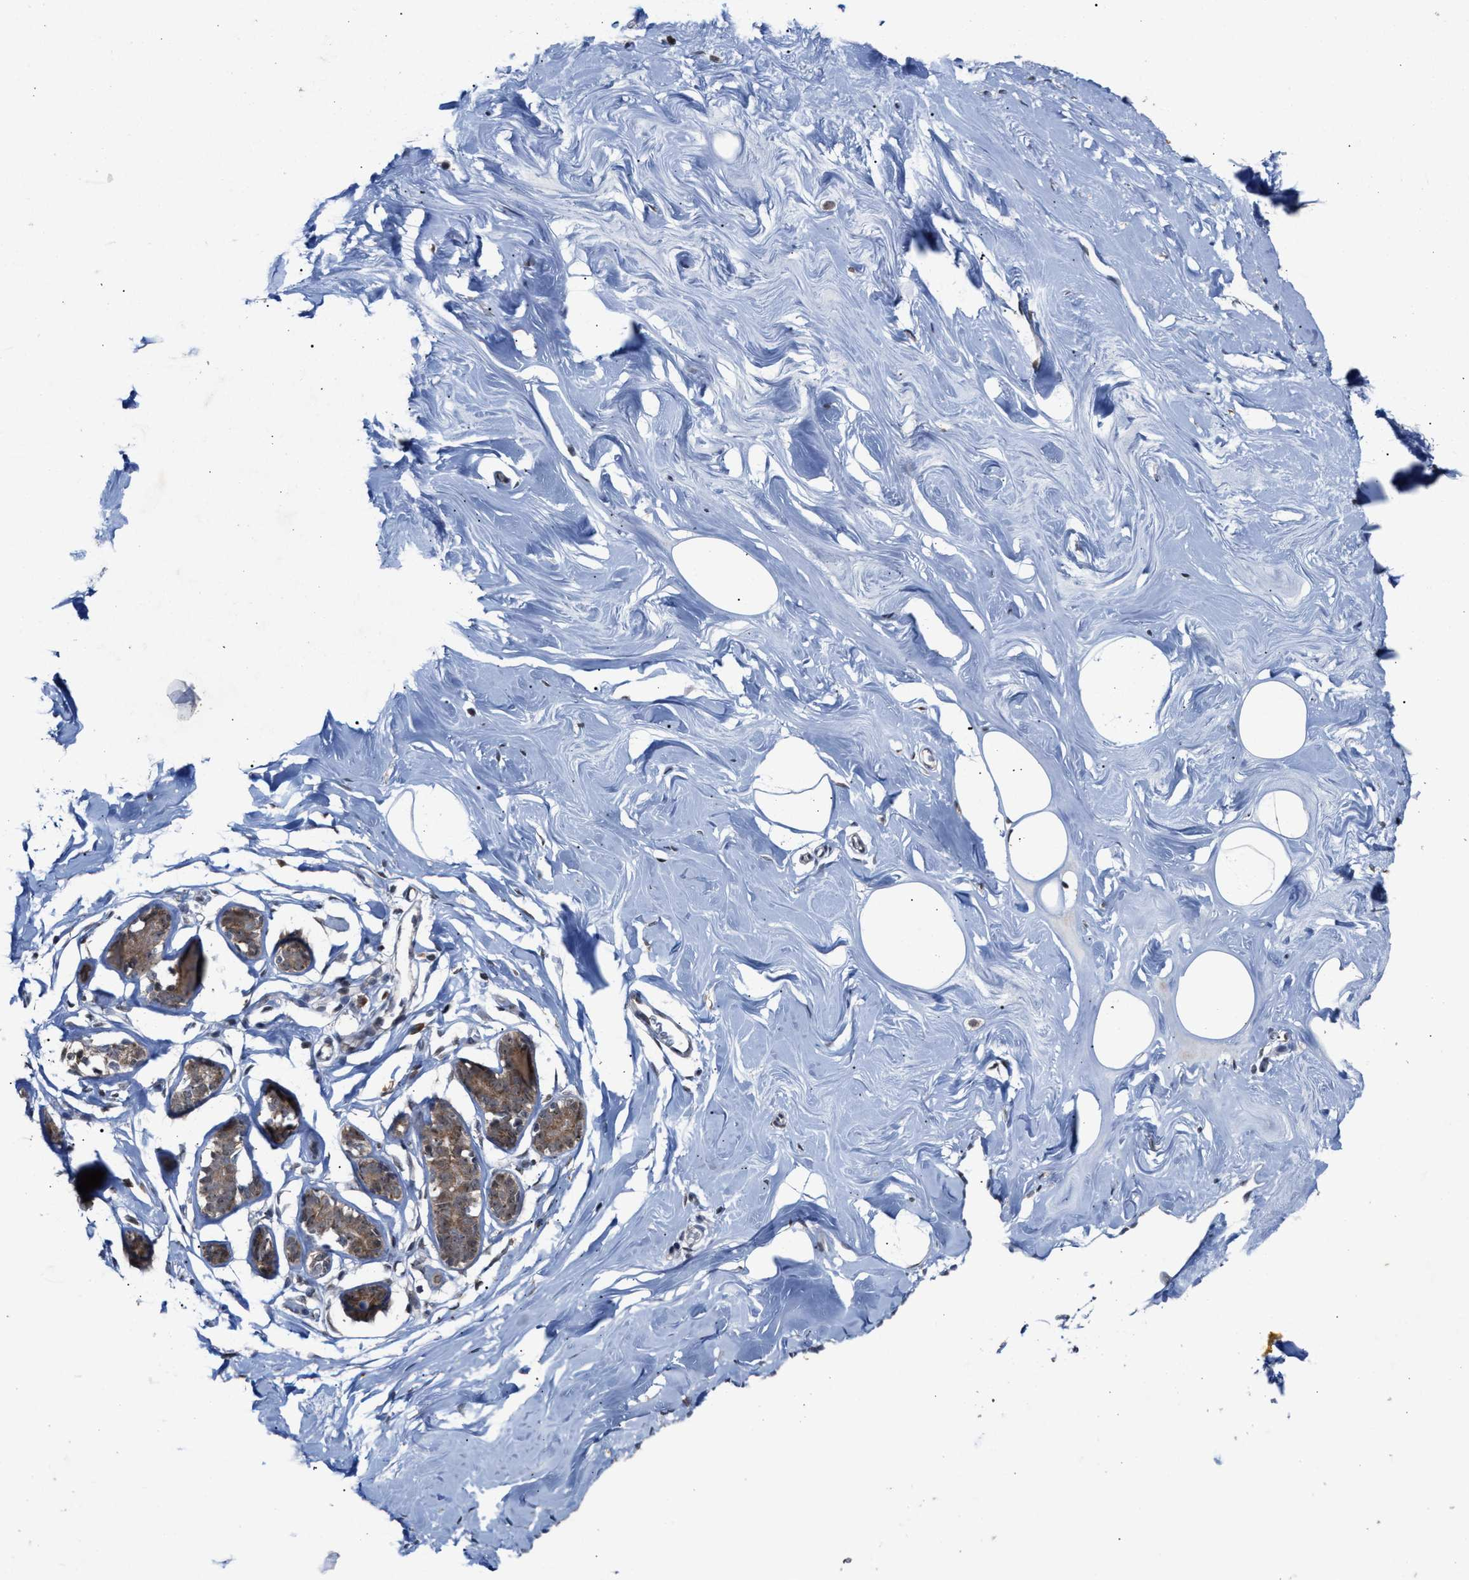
{"staining": {"intensity": "moderate", "quantity": ">75%", "location": "nuclear"}, "tissue": "adipose tissue", "cell_type": "Adipocytes", "image_type": "normal", "snomed": [{"axis": "morphology", "description": "Normal tissue, NOS"}, {"axis": "morphology", "description": "Fibrosis, NOS"}, {"axis": "topography", "description": "Breast"}, {"axis": "topography", "description": "Adipose tissue"}], "caption": "Immunohistochemistry staining of normal adipose tissue, which reveals medium levels of moderate nuclear staining in approximately >75% of adipocytes indicating moderate nuclear protein expression. The staining was performed using DAB (brown) for protein detection and nuclei were counterstained in hematoxylin (blue).", "gene": "MKNK2", "patient": {"sex": "female", "age": 39}}